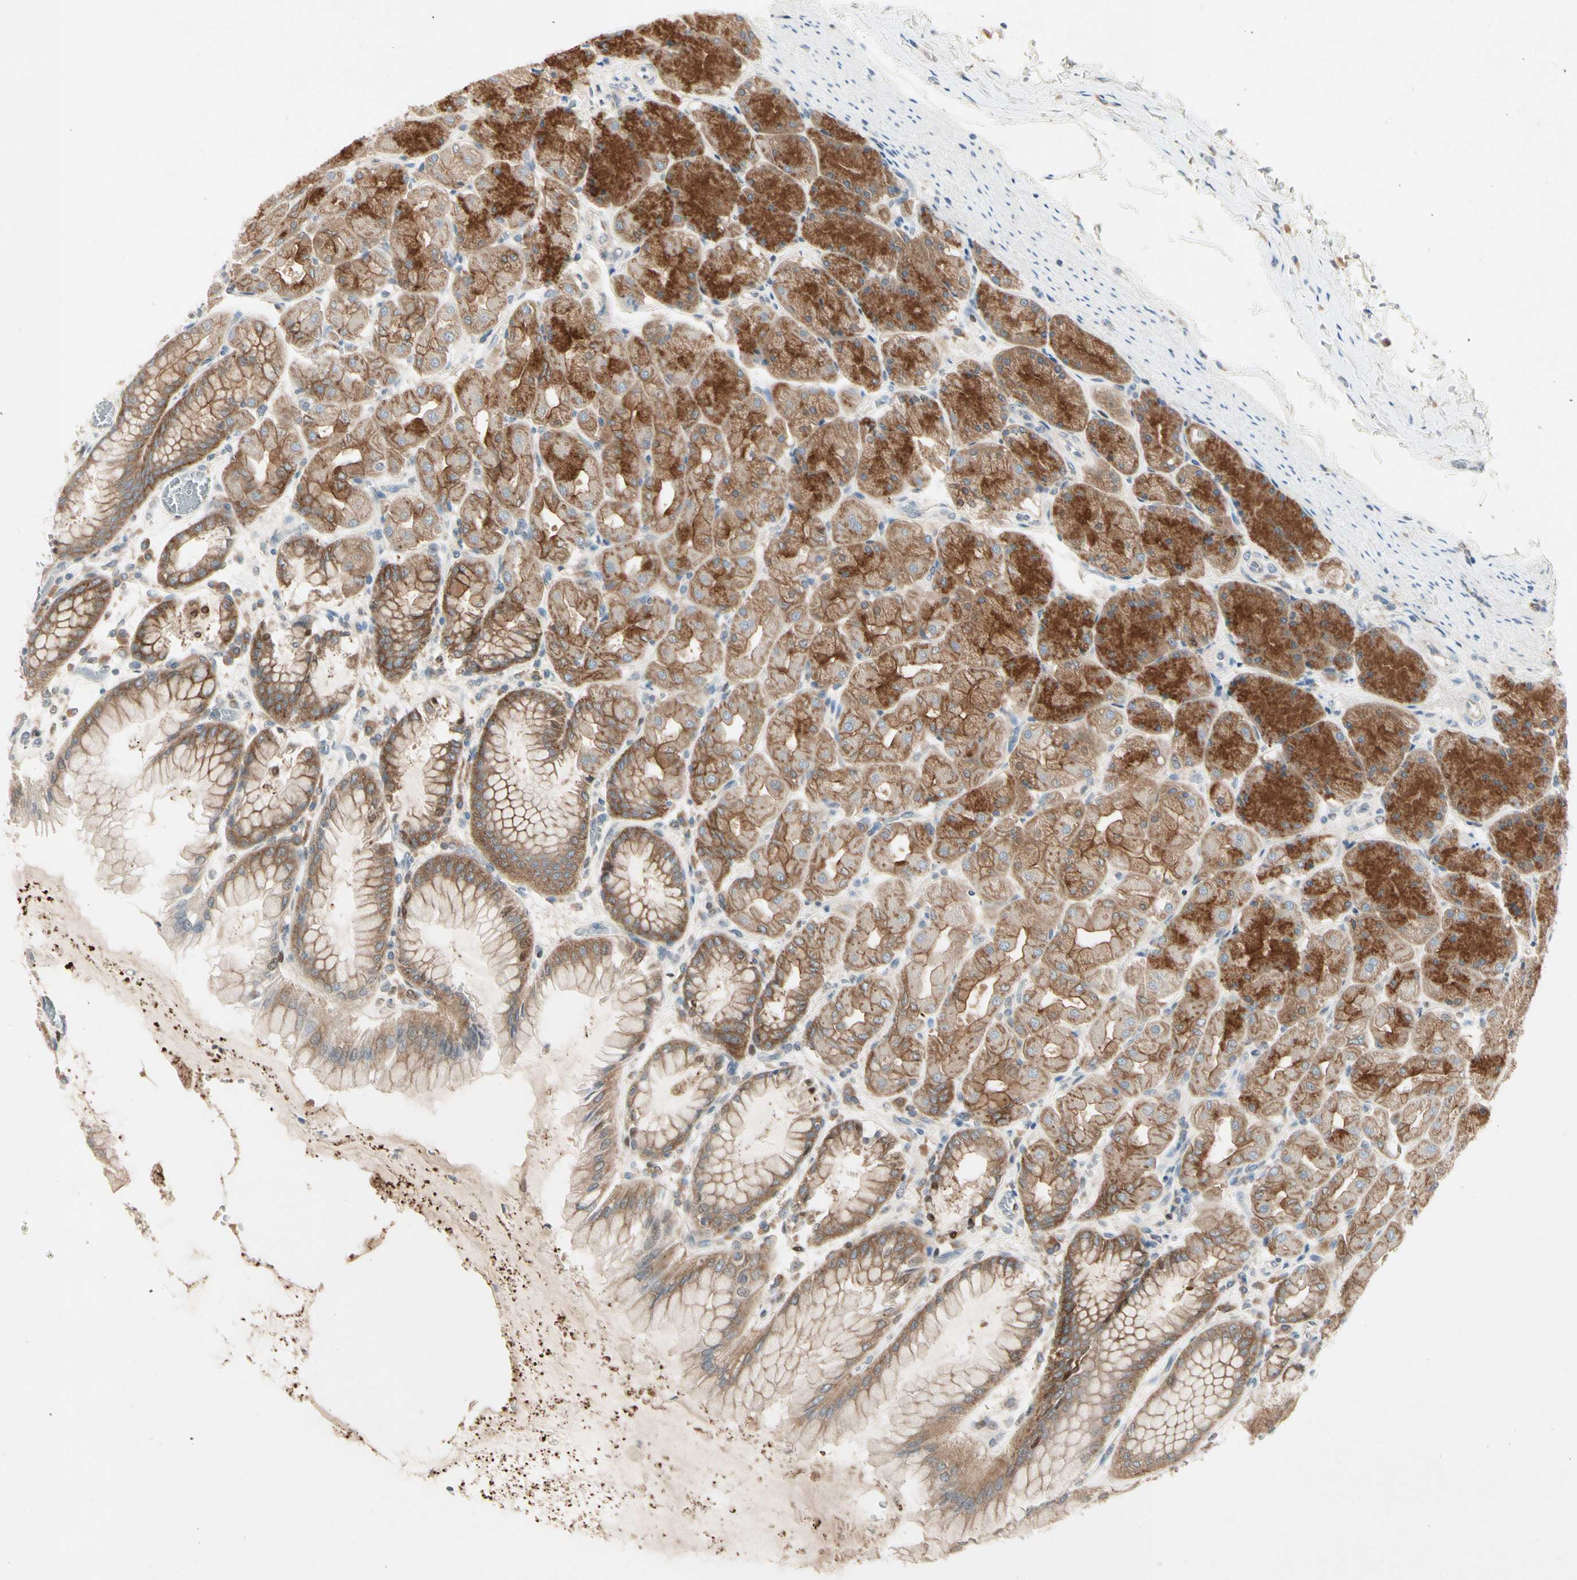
{"staining": {"intensity": "moderate", "quantity": ">75%", "location": "cytoplasmic/membranous"}, "tissue": "stomach", "cell_type": "Glandular cells", "image_type": "normal", "snomed": [{"axis": "morphology", "description": "Normal tissue, NOS"}, {"axis": "topography", "description": "Stomach, upper"}], "caption": "About >75% of glandular cells in benign stomach display moderate cytoplasmic/membranous protein expression as visualized by brown immunohistochemical staining.", "gene": "IL1R1", "patient": {"sex": "female", "age": 56}}